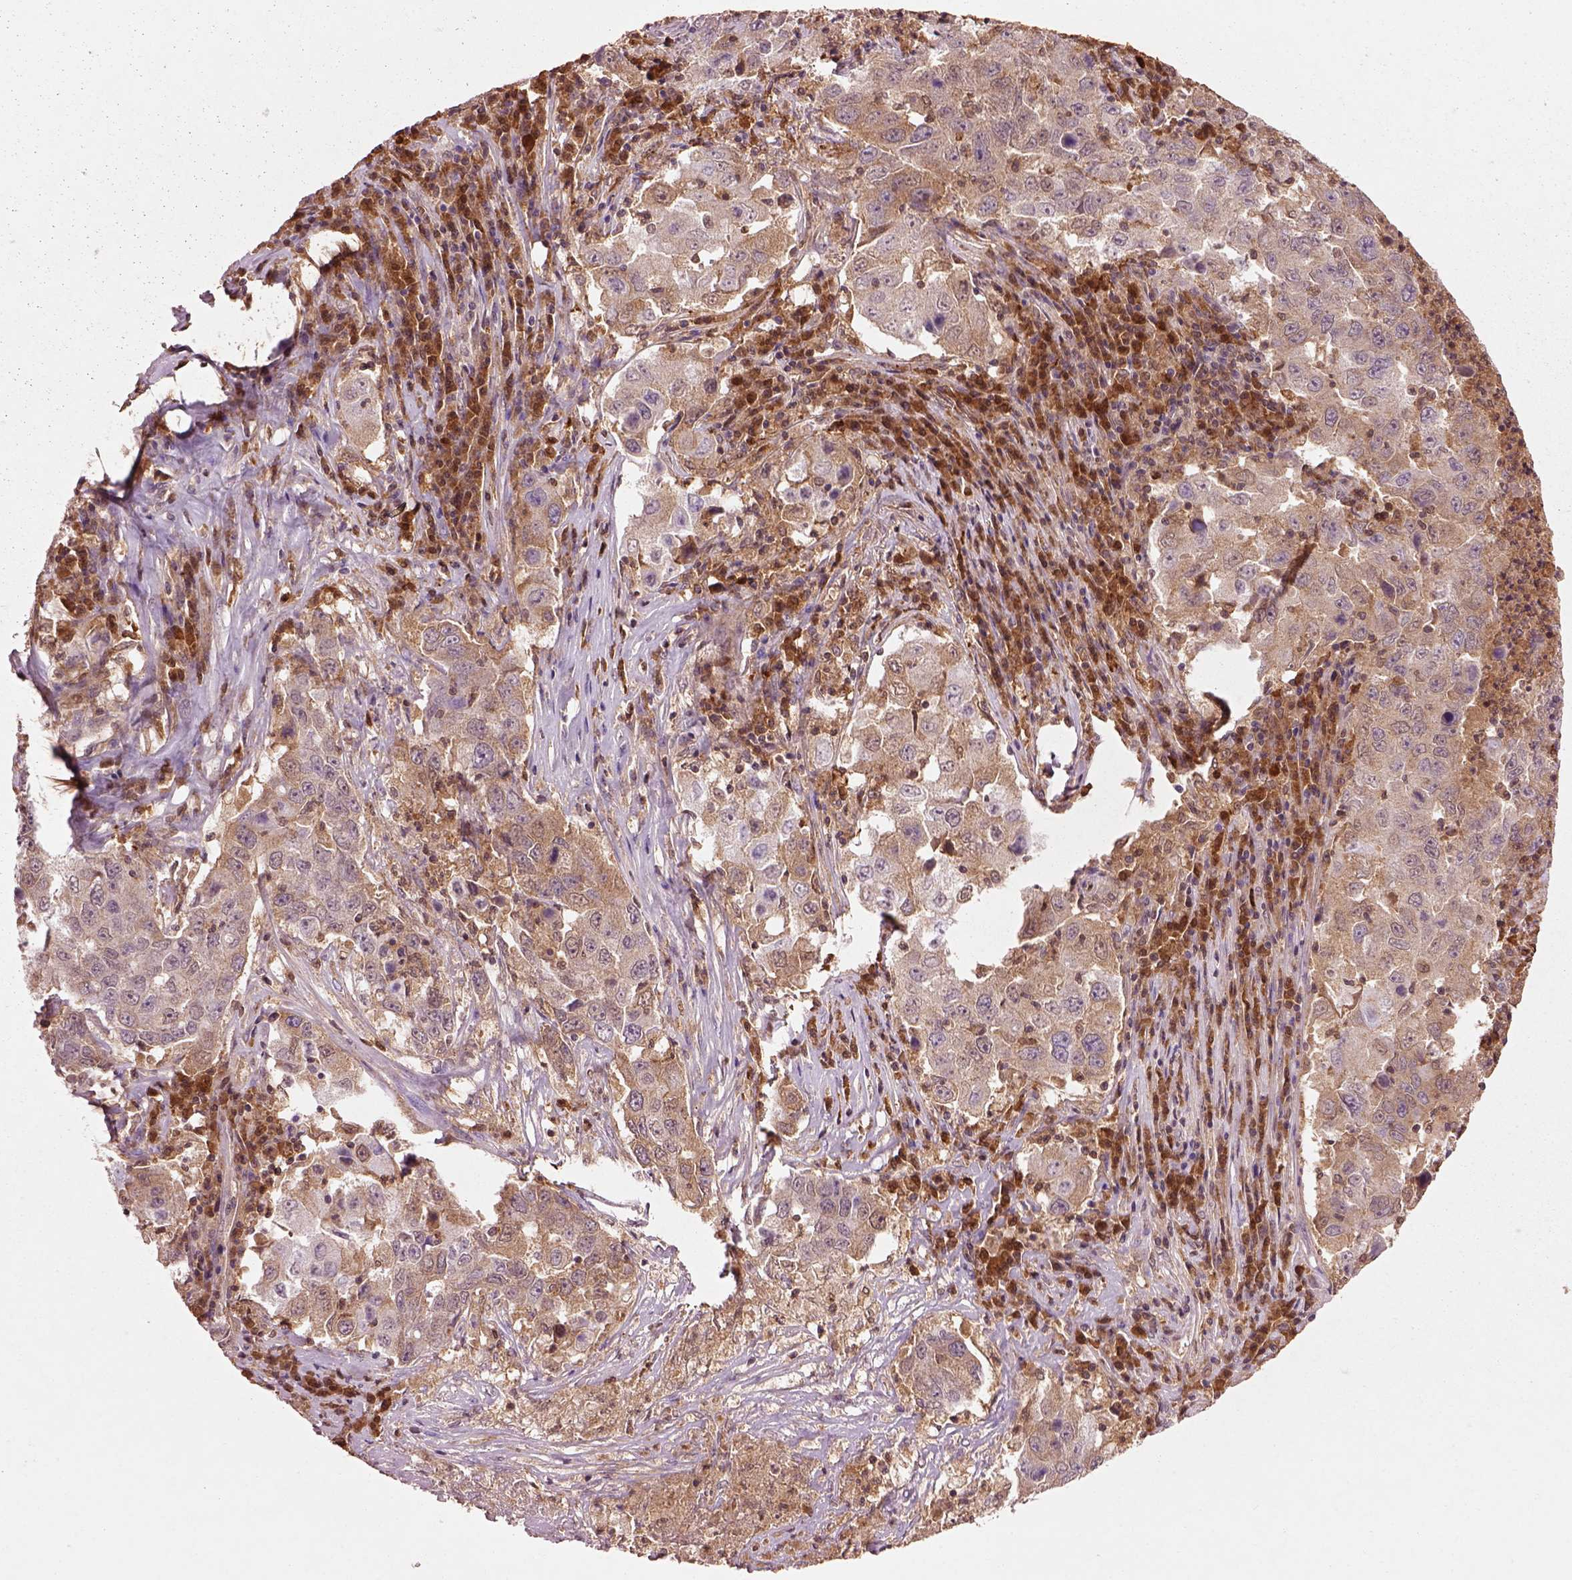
{"staining": {"intensity": "moderate", "quantity": ">75%", "location": "cytoplasmic/membranous"}, "tissue": "lung cancer", "cell_type": "Tumor cells", "image_type": "cancer", "snomed": [{"axis": "morphology", "description": "Adenocarcinoma, NOS"}, {"axis": "topography", "description": "Lung"}], "caption": "Human lung cancer (adenocarcinoma) stained for a protein (brown) shows moderate cytoplasmic/membranous positive expression in about >75% of tumor cells.", "gene": "MDP1", "patient": {"sex": "male", "age": 73}}